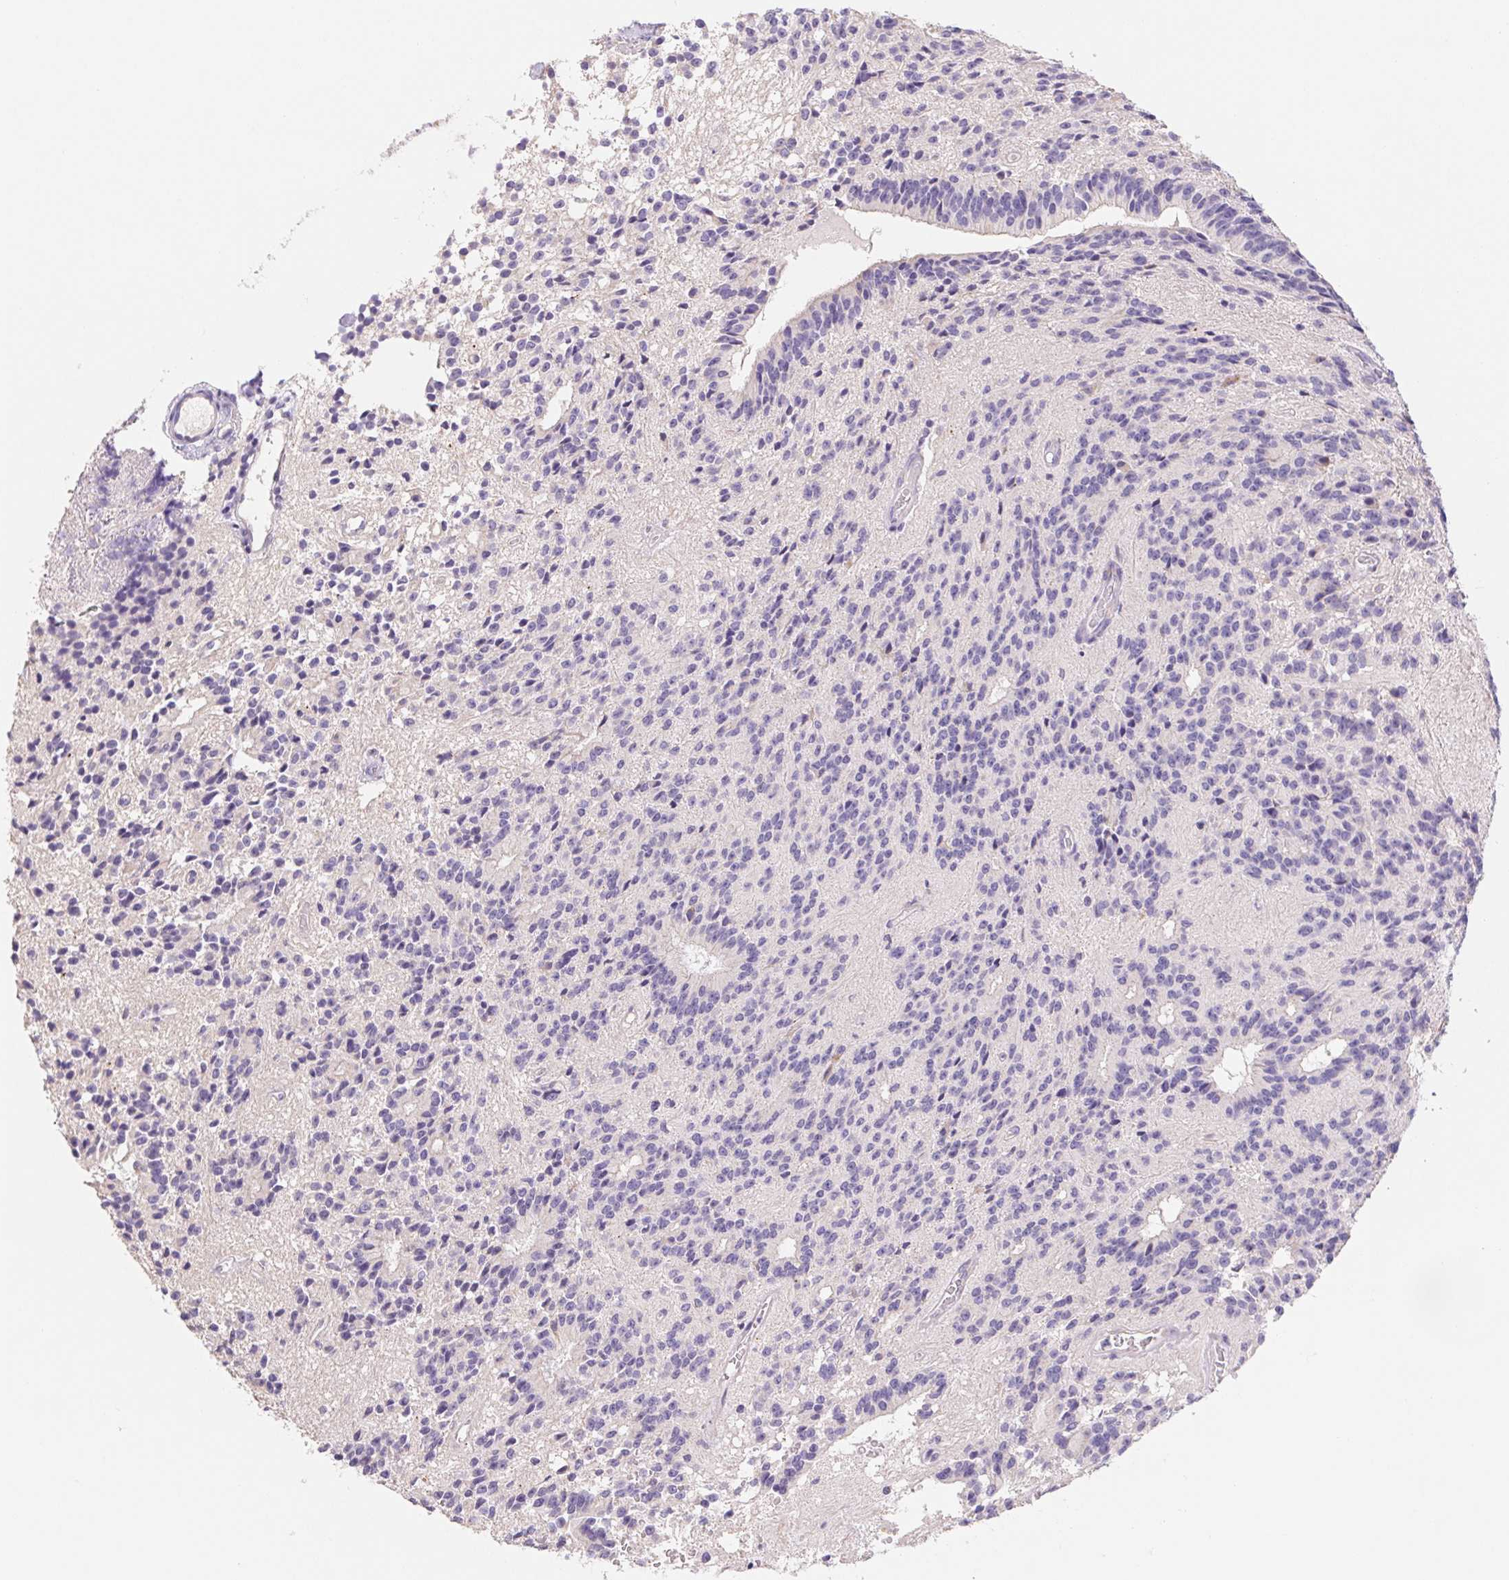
{"staining": {"intensity": "negative", "quantity": "none", "location": "none"}, "tissue": "glioma", "cell_type": "Tumor cells", "image_type": "cancer", "snomed": [{"axis": "morphology", "description": "Glioma, malignant, Low grade"}, {"axis": "topography", "description": "Brain"}], "caption": "IHC of malignant glioma (low-grade) displays no expression in tumor cells.", "gene": "FKBP6", "patient": {"sex": "male", "age": 31}}